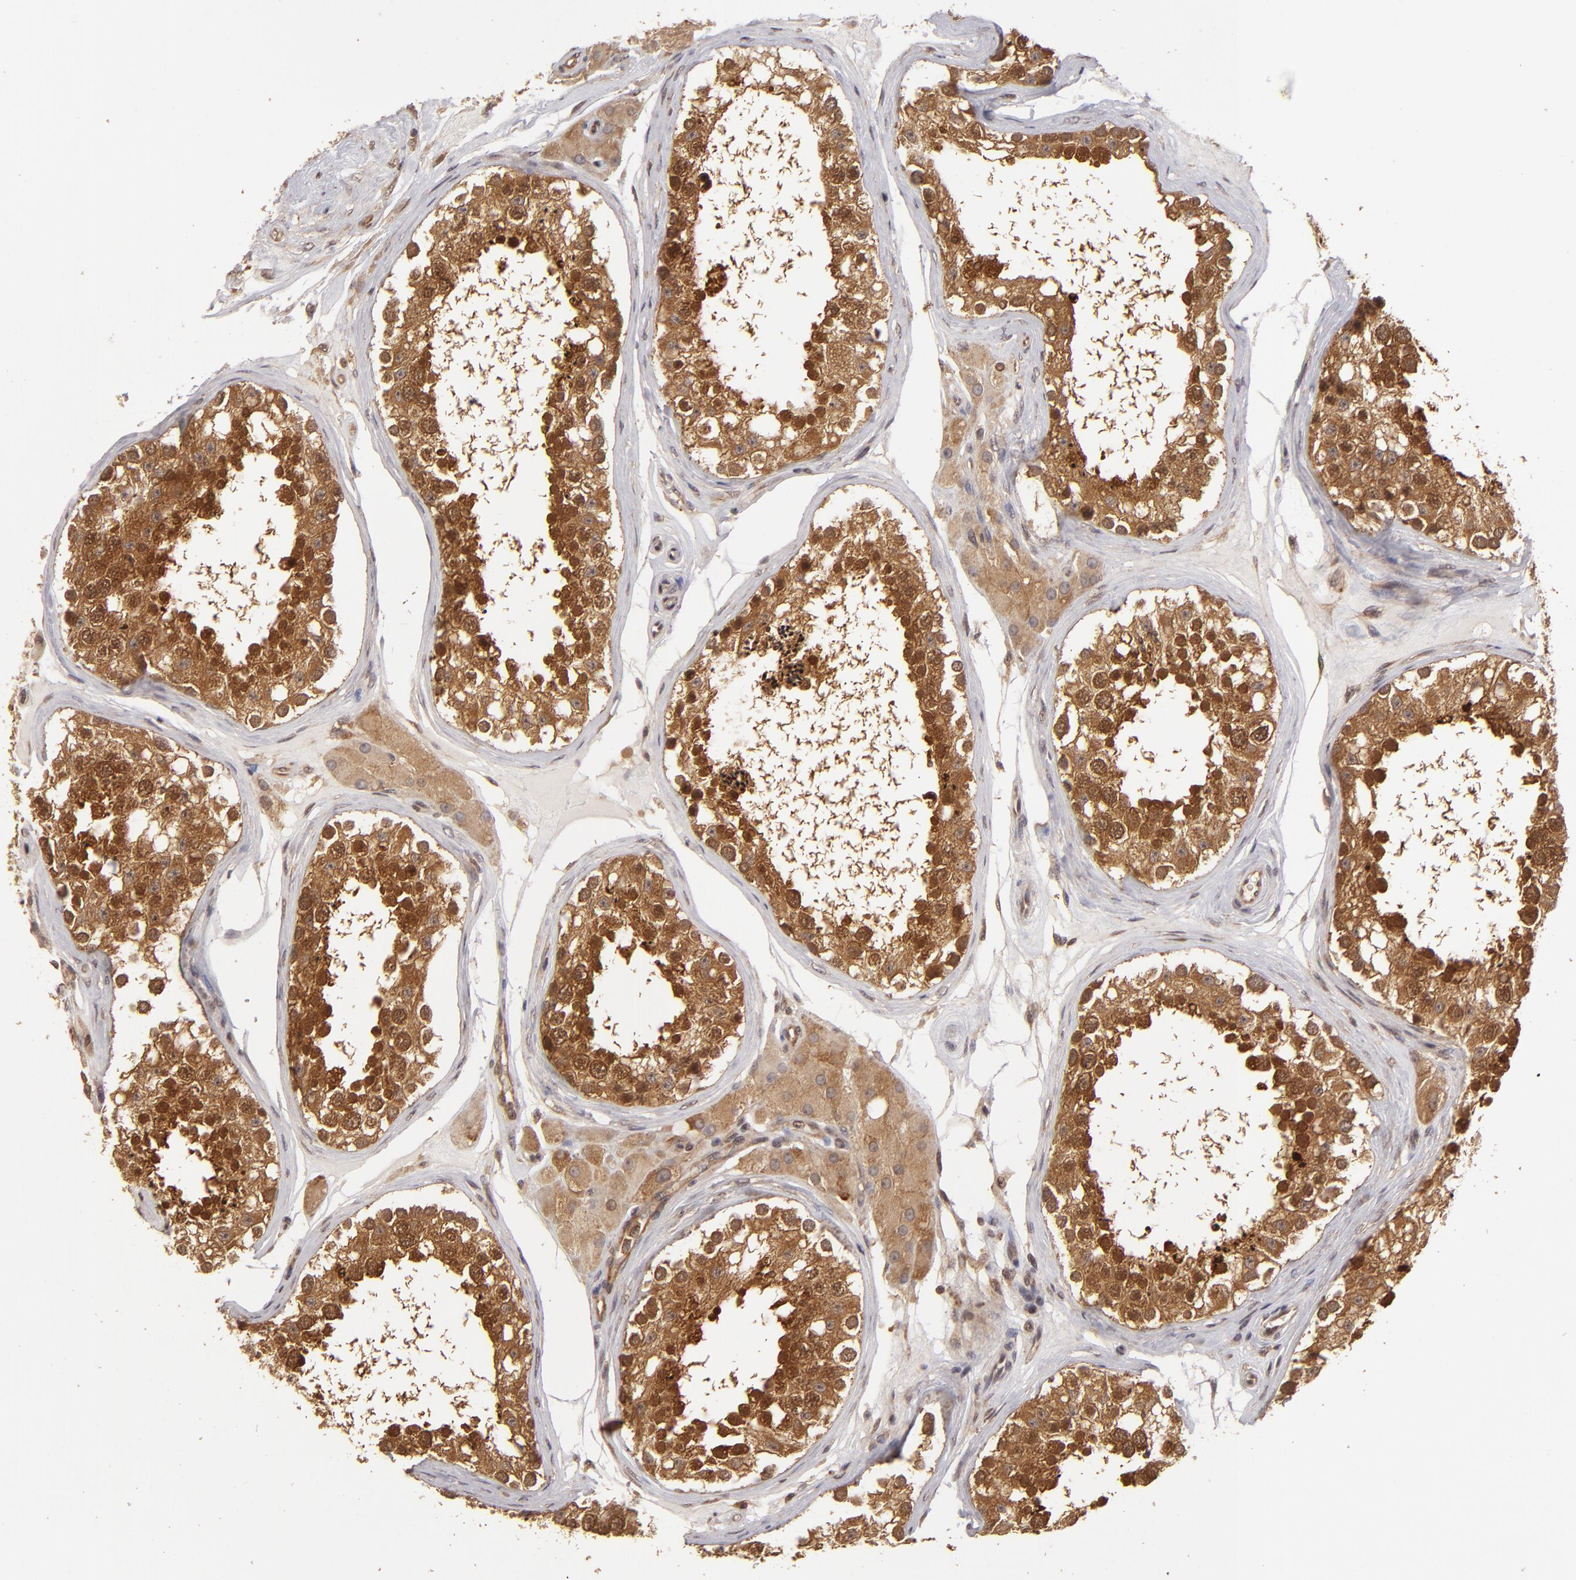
{"staining": {"intensity": "strong", "quantity": ">75%", "location": "cytoplasmic/membranous"}, "tissue": "testis", "cell_type": "Cells in seminiferous ducts", "image_type": "normal", "snomed": [{"axis": "morphology", "description": "Normal tissue, NOS"}, {"axis": "topography", "description": "Testis"}], "caption": "Protein expression analysis of normal human testis reveals strong cytoplasmic/membranous staining in about >75% of cells in seminiferous ducts. Nuclei are stained in blue.", "gene": "MAPK3", "patient": {"sex": "male", "age": 68}}